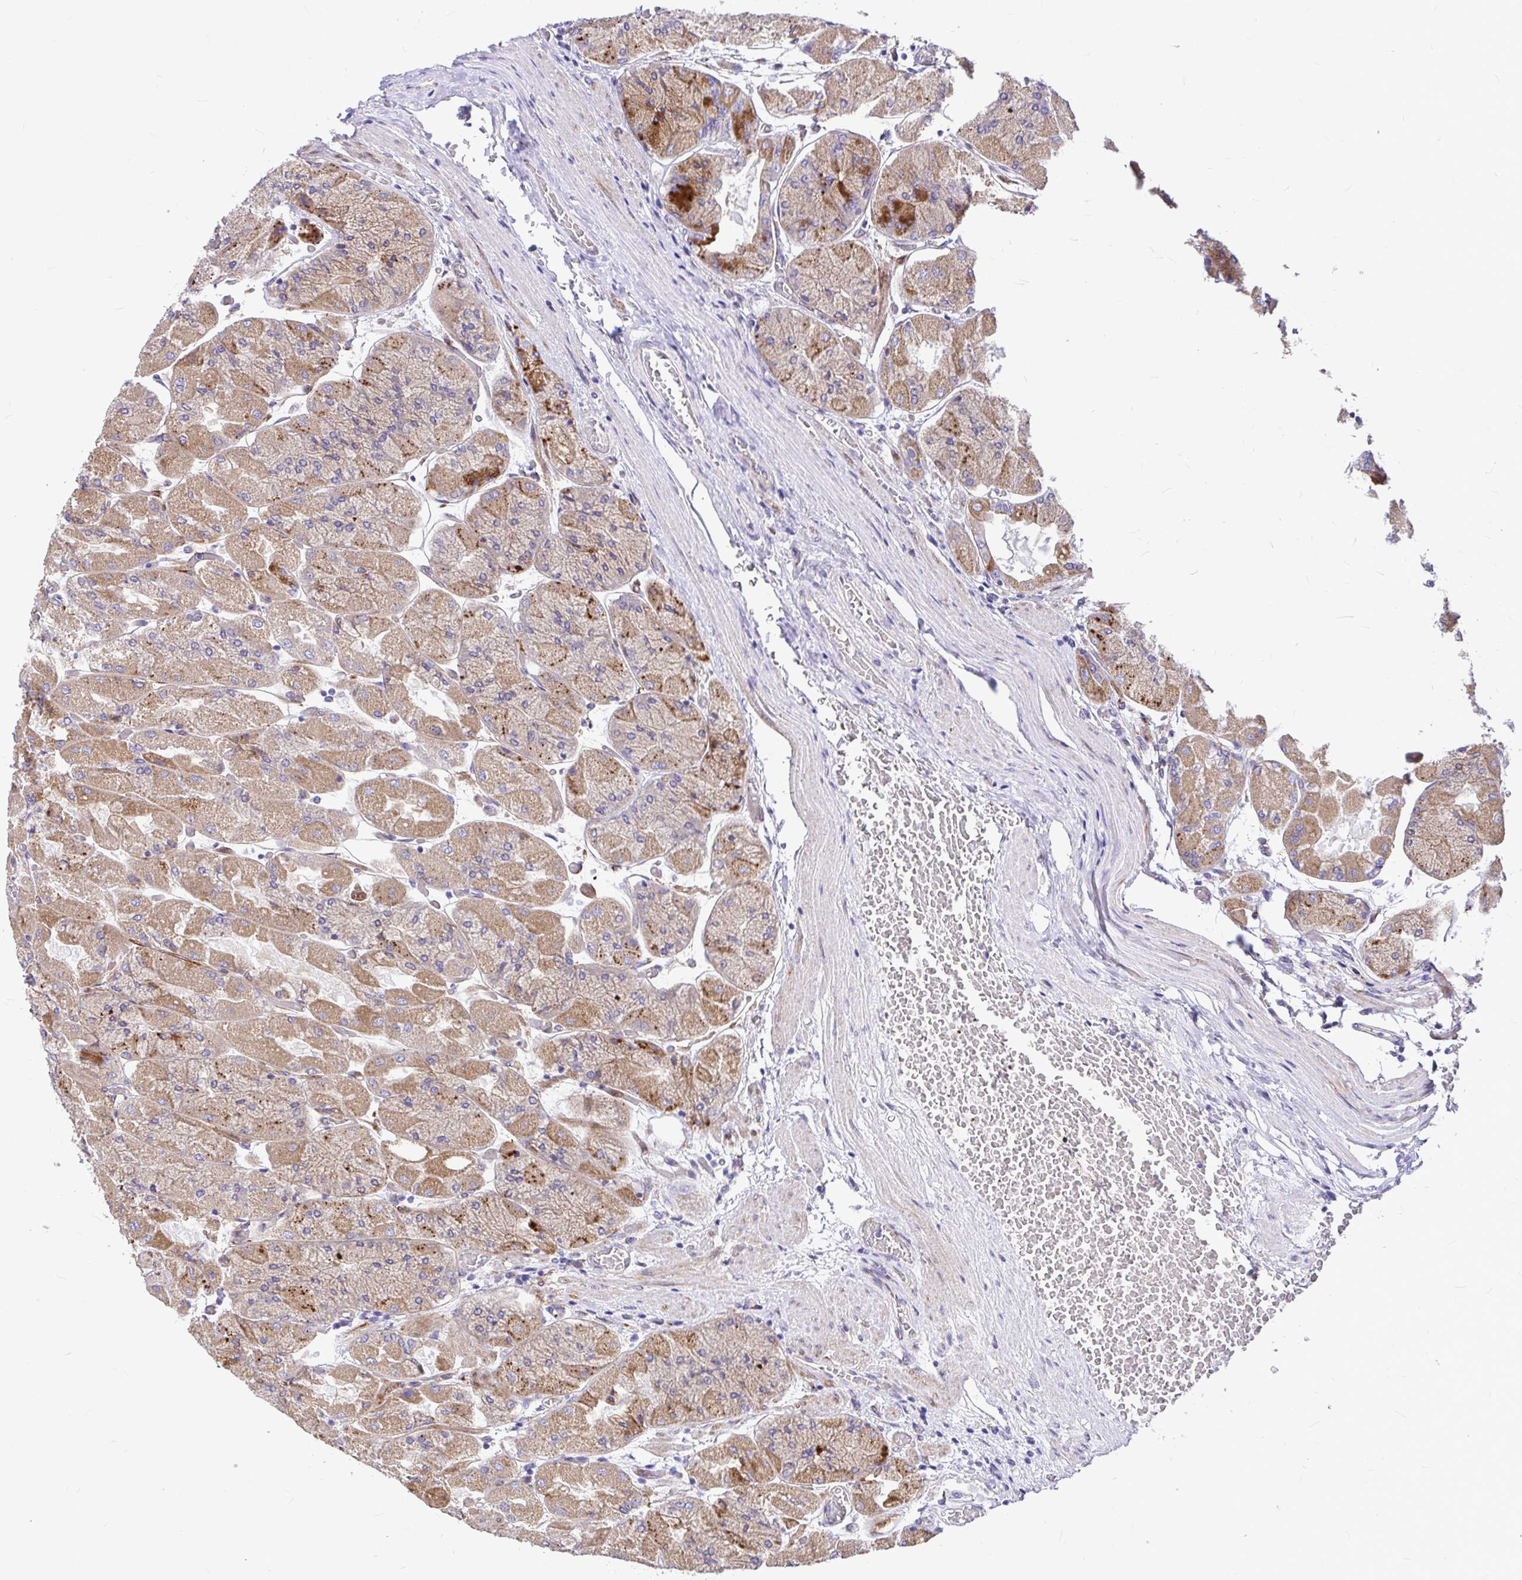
{"staining": {"intensity": "moderate", "quantity": "25%-75%", "location": "cytoplasmic/membranous"}, "tissue": "stomach", "cell_type": "Glandular cells", "image_type": "normal", "snomed": [{"axis": "morphology", "description": "Normal tissue, NOS"}, {"axis": "topography", "description": "Stomach"}], "caption": "The photomicrograph exhibits a brown stain indicating the presence of a protein in the cytoplasmic/membranous of glandular cells in stomach.", "gene": "GABBR2", "patient": {"sex": "female", "age": 61}}